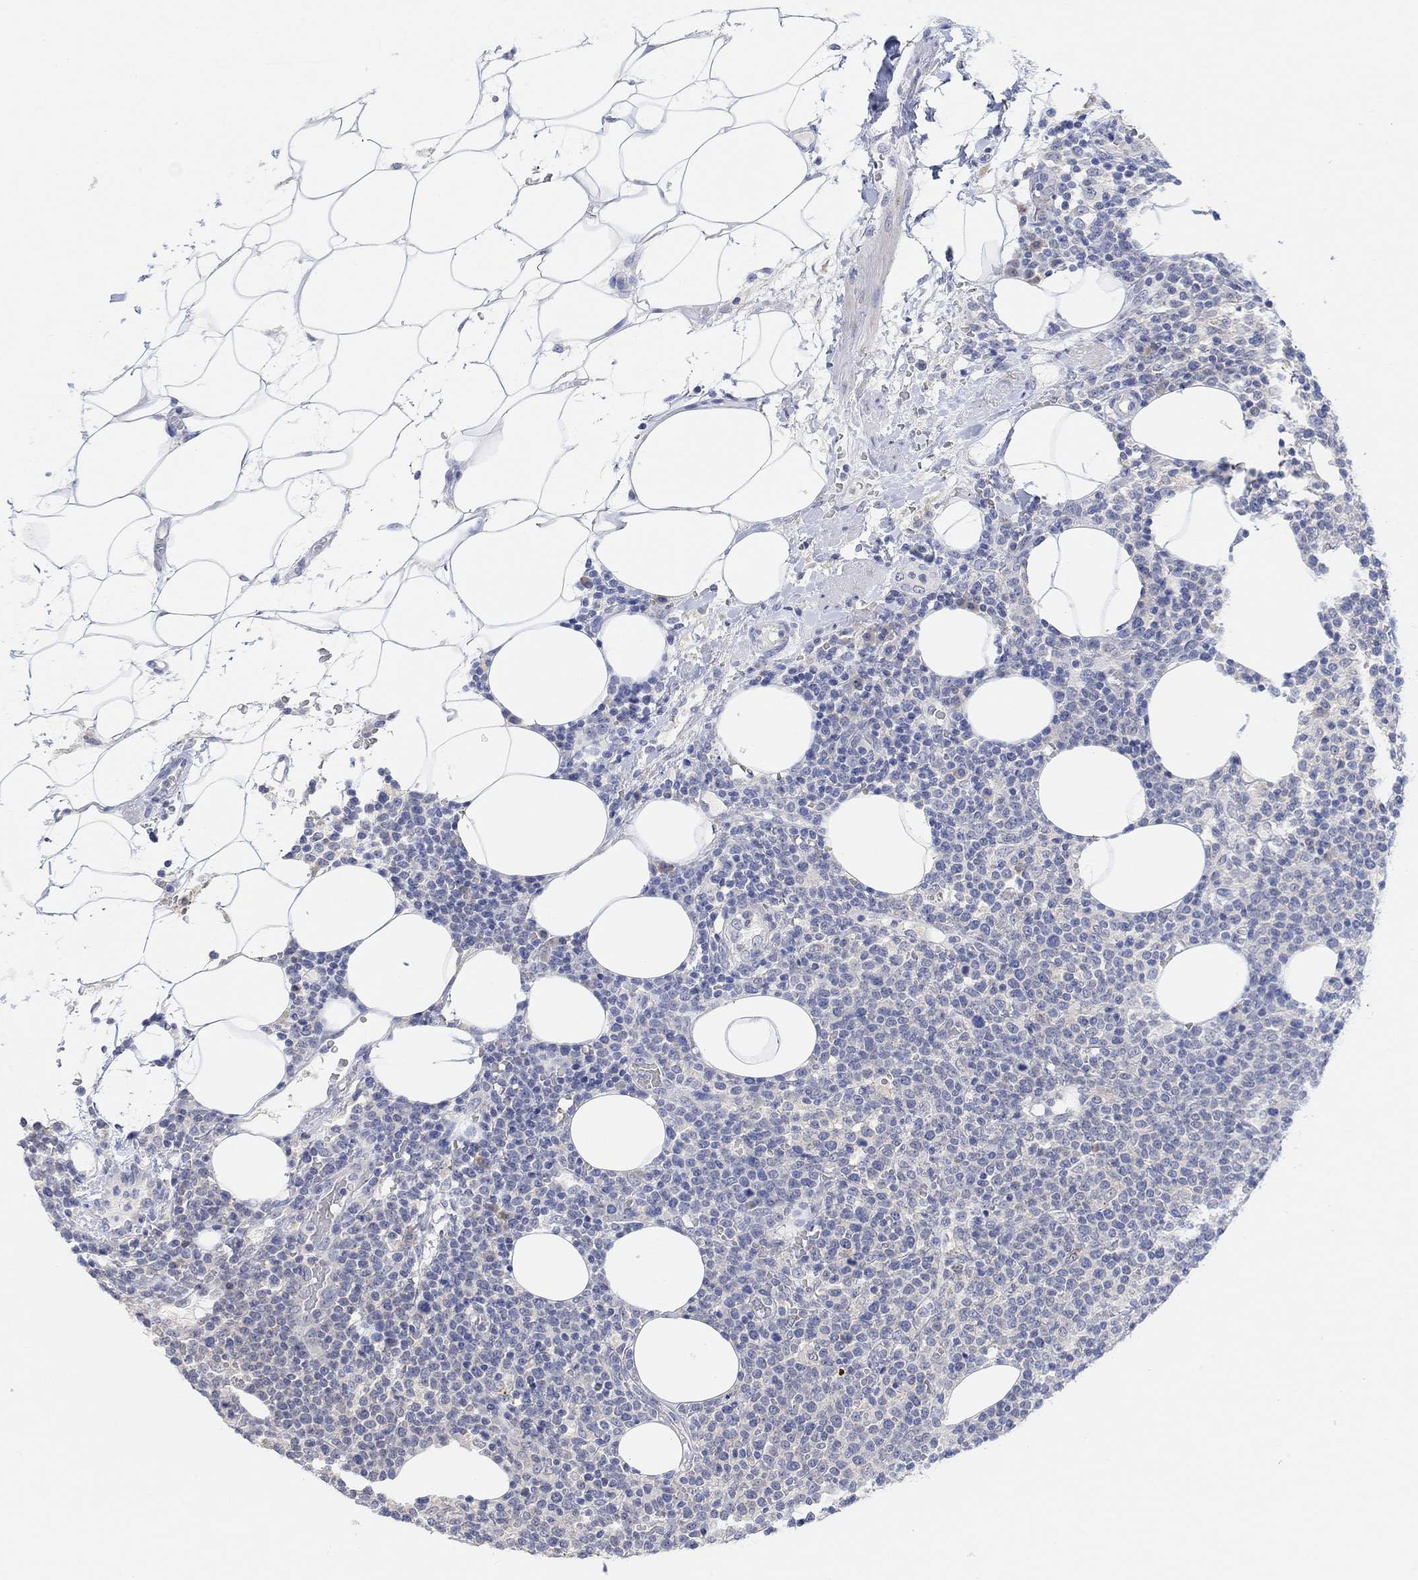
{"staining": {"intensity": "negative", "quantity": "none", "location": "none"}, "tissue": "lymphoma", "cell_type": "Tumor cells", "image_type": "cancer", "snomed": [{"axis": "morphology", "description": "Malignant lymphoma, non-Hodgkin's type, High grade"}, {"axis": "topography", "description": "Lymph node"}], "caption": "Immunohistochemical staining of human lymphoma demonstrates no significant expression in tumor cells.", "gene": "RIMS1", "patient": {"sex": "male", "age": 61}}